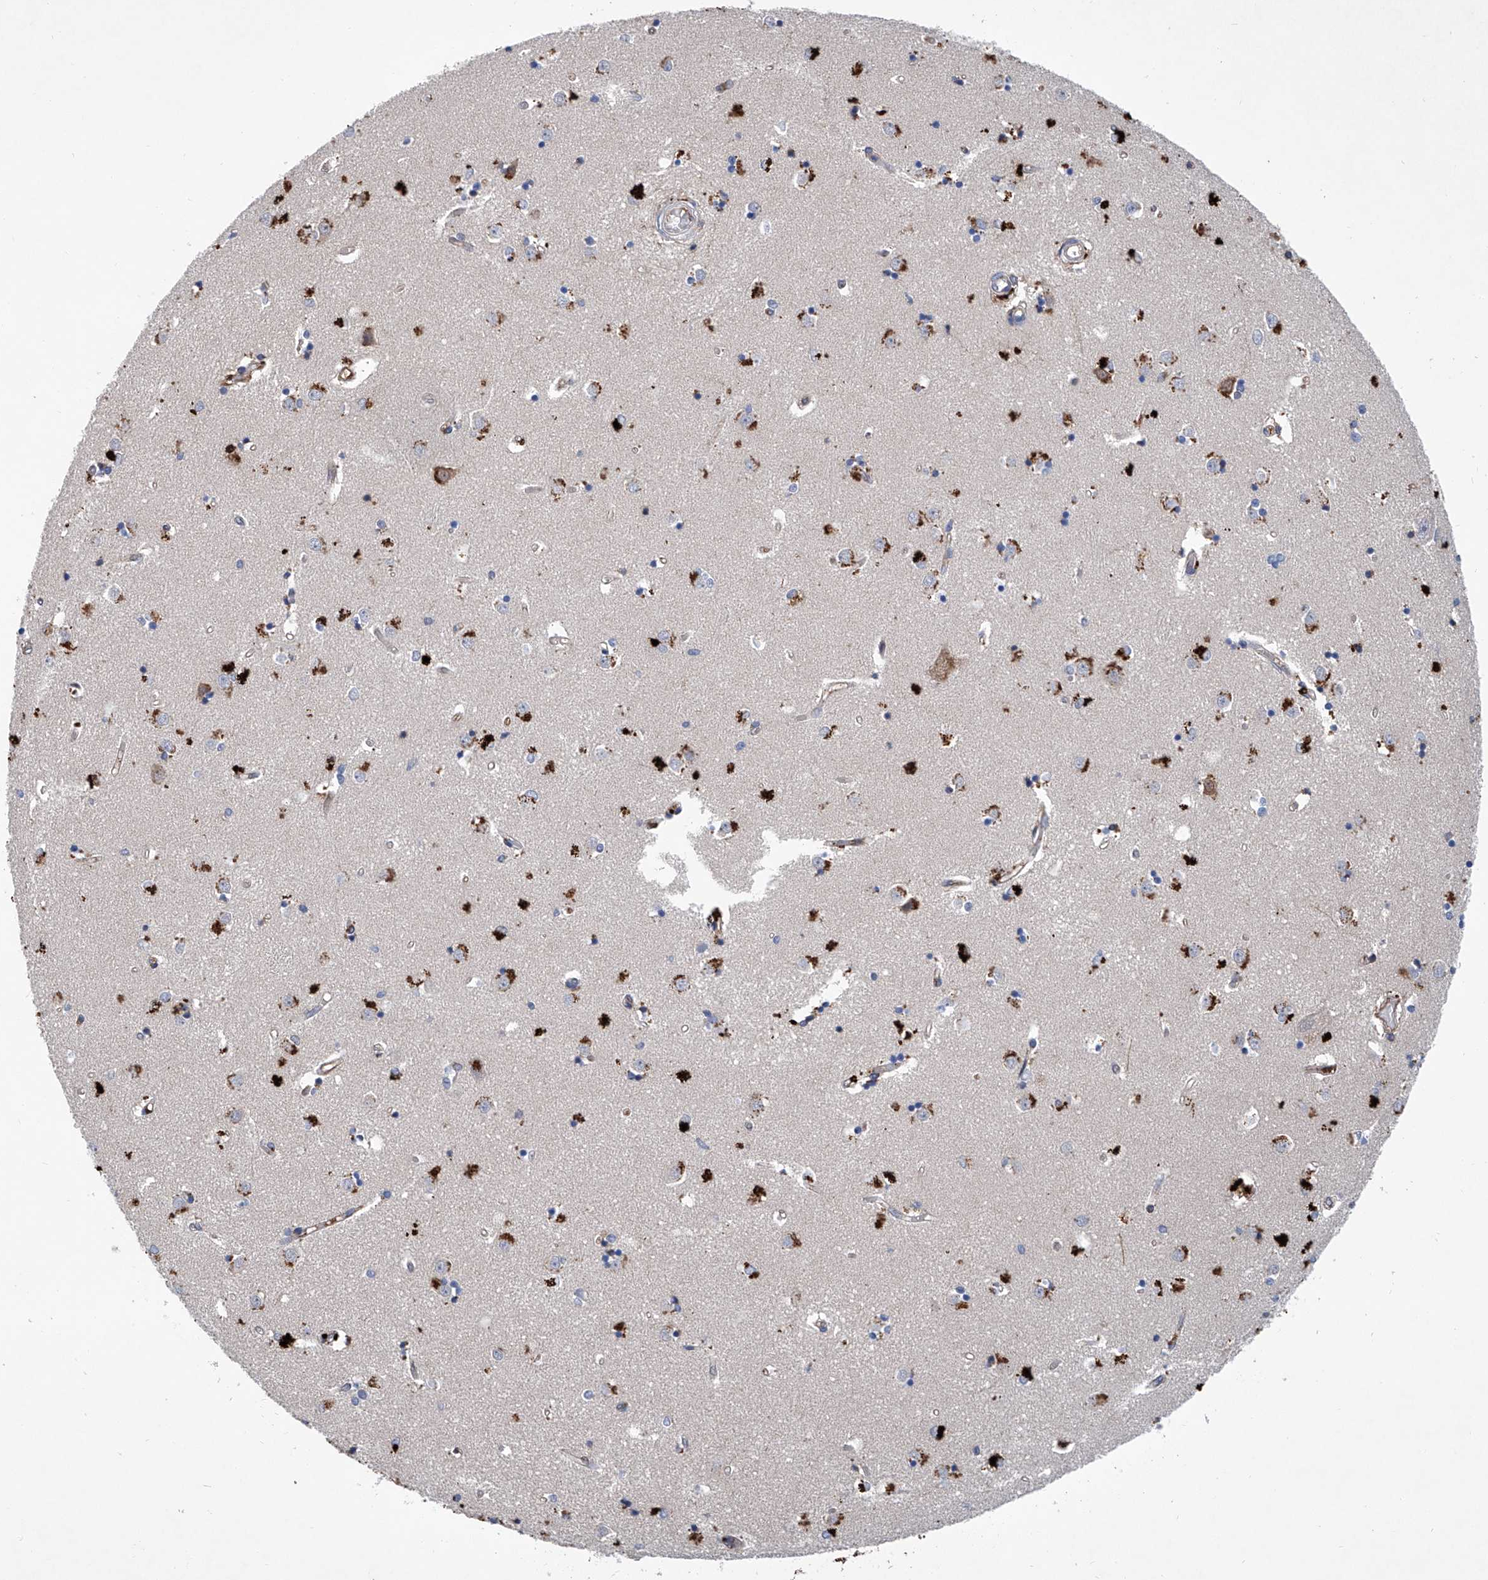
{"staining": {"intensity": "strong", "quantity": "<25%", "location": "cytoplasmic/membranous"}, "tissue": "caudate", "cell_type": "Glial cells", "image_type": "normal", "snomed": [{"axis": "morphology", "description": "Normal tissue, NOS"}, {"axis": "topography", "description": "Lateral ventricle wall"}], "caption": "IHC micrograph of unremarkable caudate stained for a protein (brown), which reveals medium levels of strong cytoplasmic/membranous expression in about <25% of glial cells.", "gene": "ASCC3", "patient": {"sex": "male", "age": 45}}